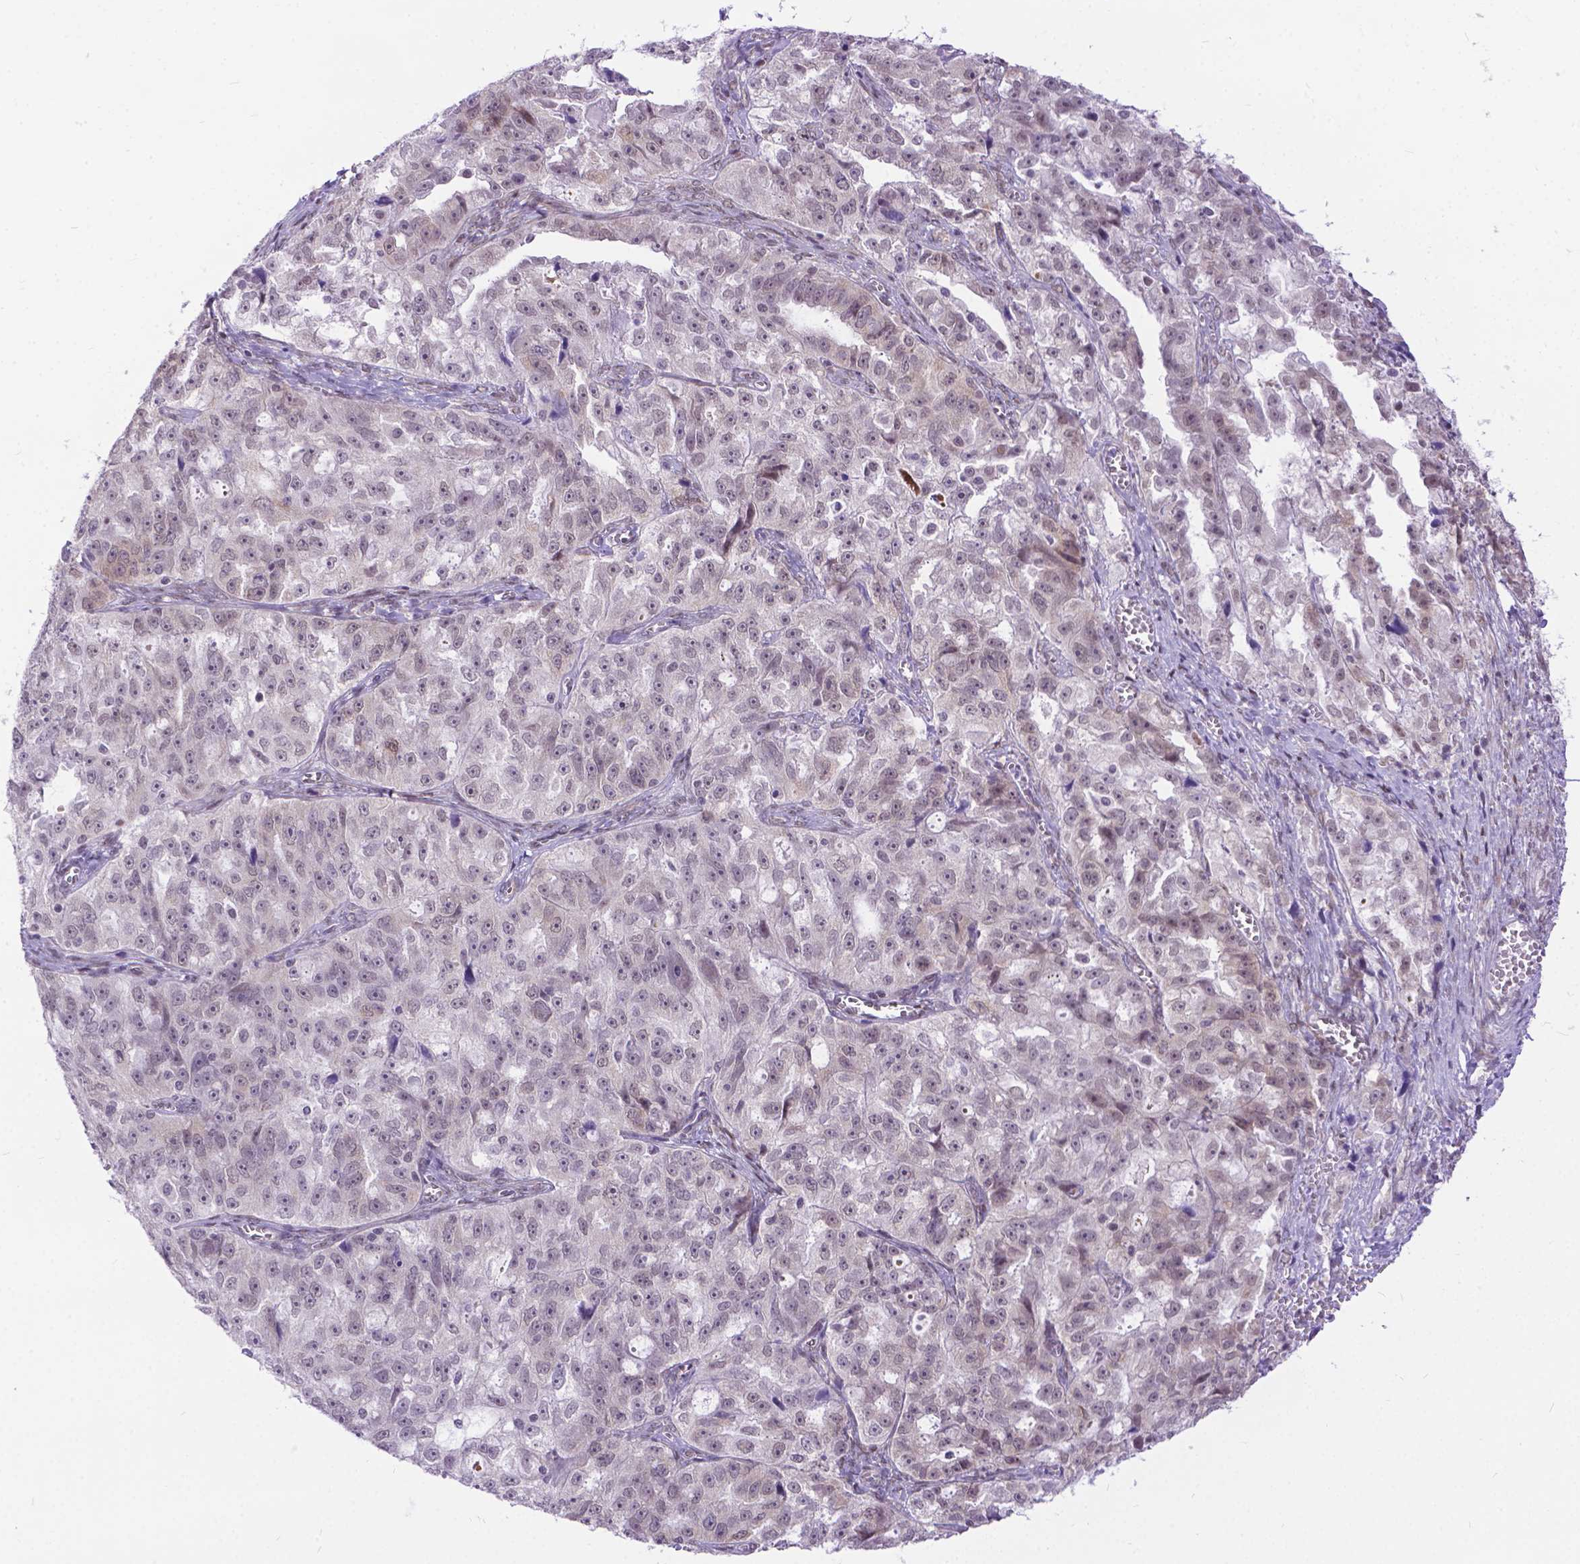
{"staining": {"intensity": "weak", "quantity": "<25%", "location": "nuclear"}, "tissue": "ovarian cancer", "cell_type": "Tumor cells", "image_type": "cancer", "snomed": [{"axis": "morphology", "description": "Cystadenocarcinoma, serous, NOS"}, {"axis": "topography", "description": "Ovary"}], "caption": "Immunohistochemistry (IHC) image of neoplastic tissue: human ovarian cancer stained with DAB (3,3'-diaminobenzidine) exhibits no significant protein positivity in tumor cells.", "gene": "FAM124B", "patient": {"sex": "female", "age": 51}}